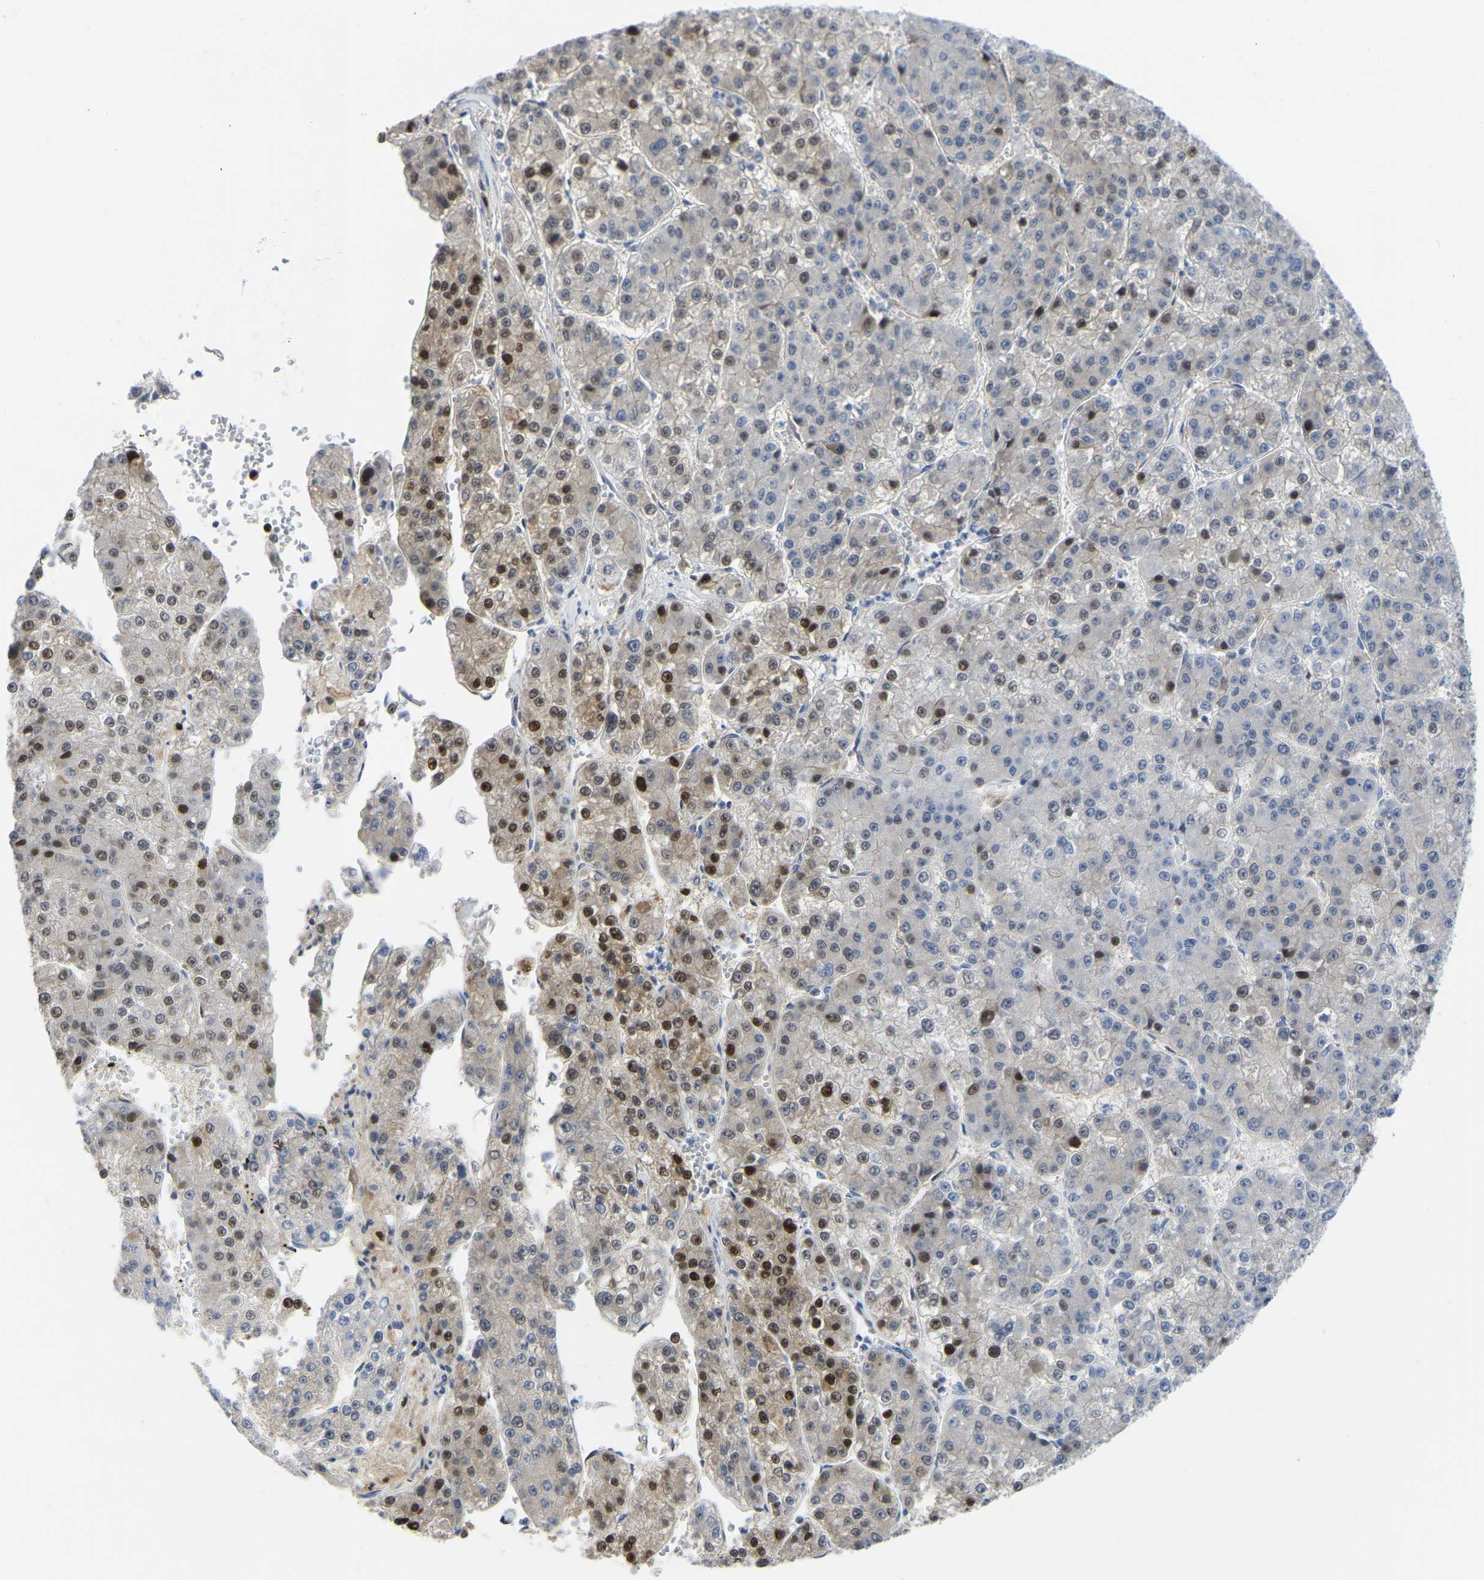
{"staining": {"intensity": "strong", "quantity": "<25%", "location": "nuclear"}, "tissue": "liver cancer", "cell_type": "Tumor cells", "image_type": "cancer", "snomed": [{"axis": "morphology", "description": "Carcinoma, Hepatocellular, NOS"}, {"axis": "topography", "description": "Liver"}], "caption": "Strong nuclear expression for a protein is present in approximately <25% of tumor cells of liver cancer (hepatocellular carcinoma) using IHC.", "gene": "KLRG2", "patient": {"sex": "female", "age": 73}}